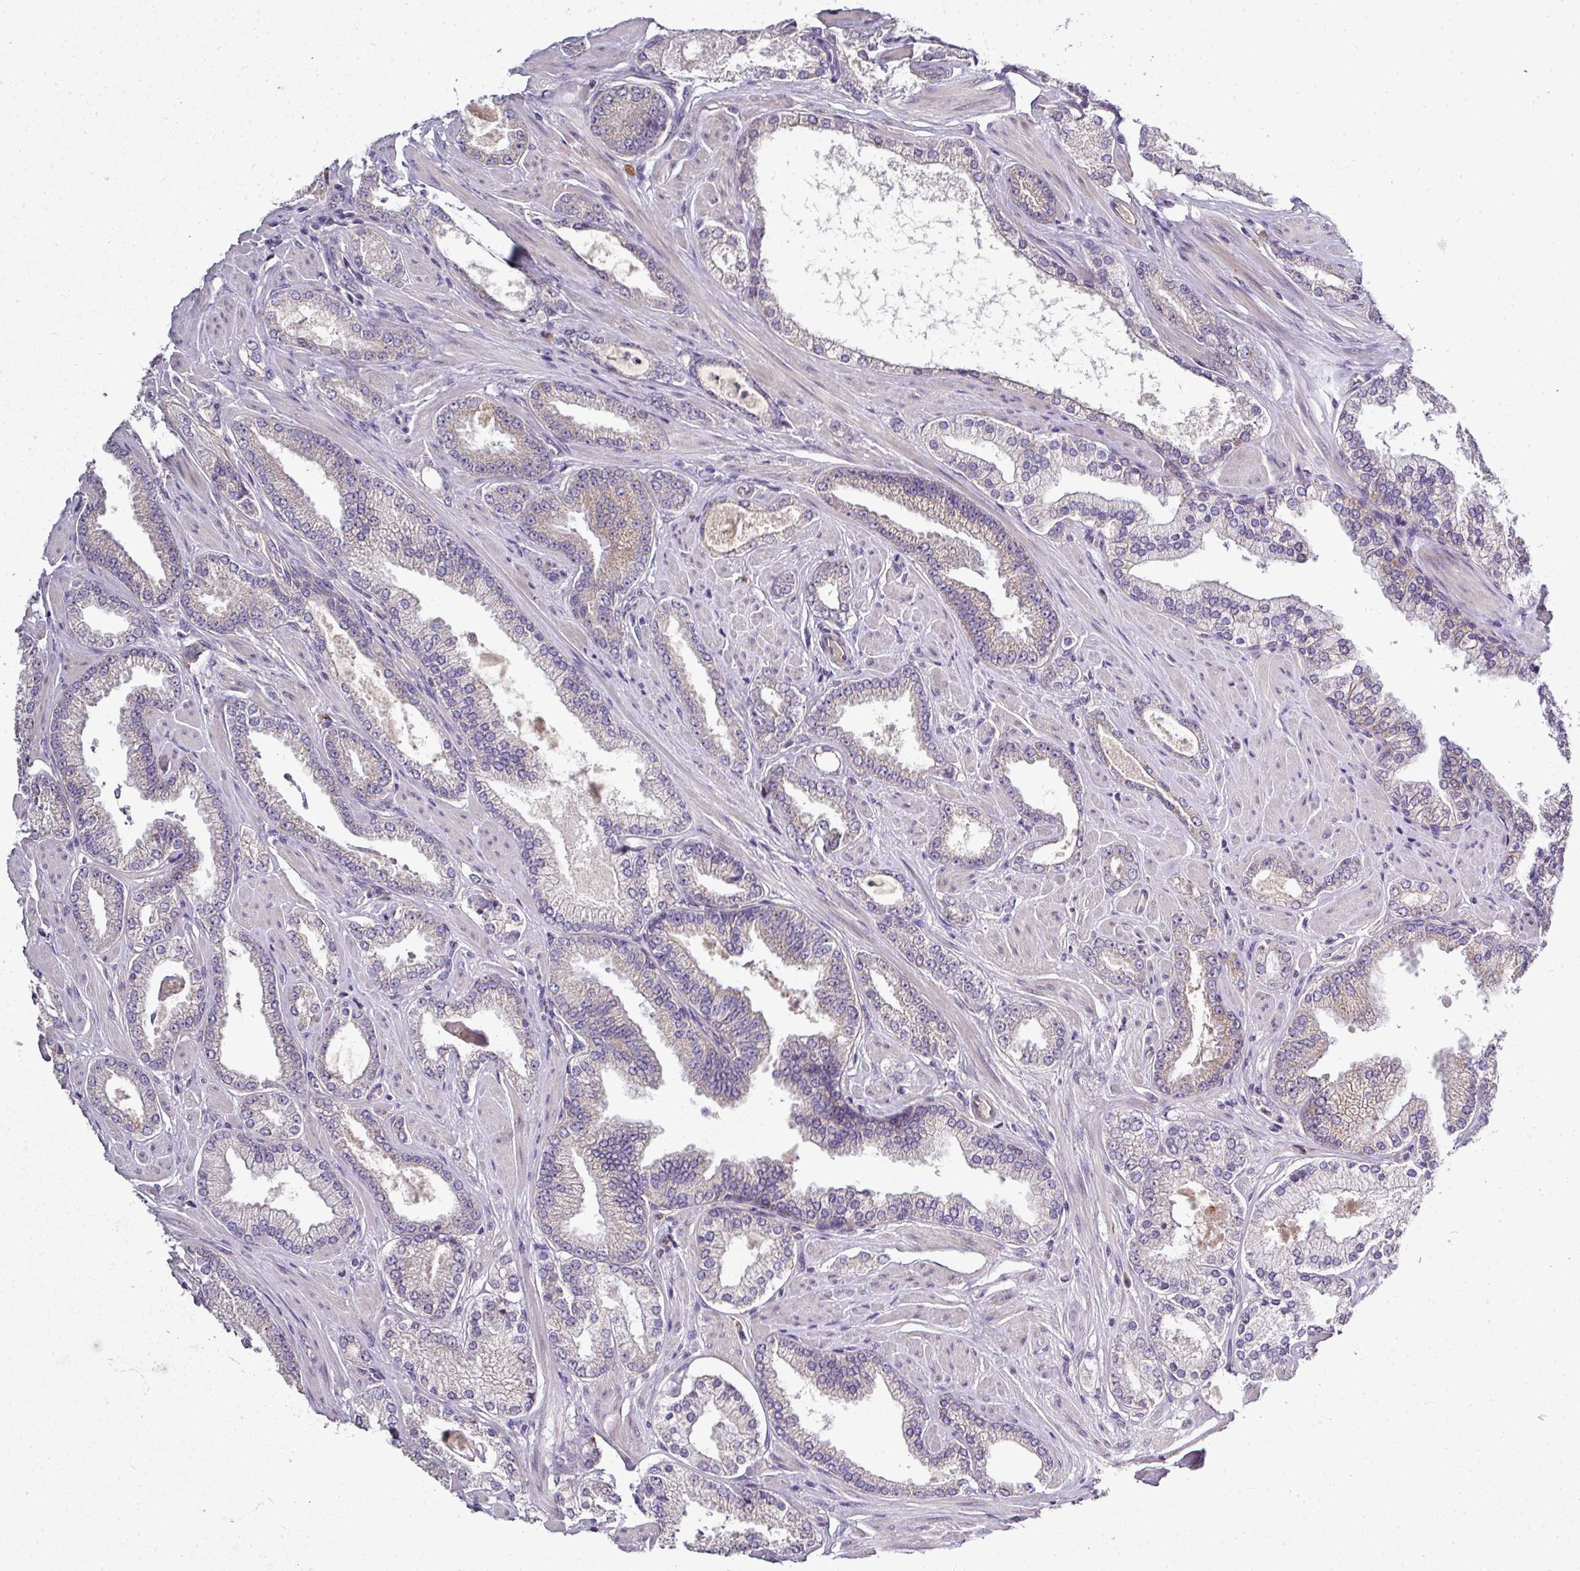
{"staining": {"intensity": "weak", "quantity": "<25%", "location": "cytoplasmic/membranous"}, "tissue": "prostate cancer", "cell_type": "Tumor cells", "image_type": "cancer", "snomed": [{"axis": "morphology", "description": "Adenocarcinoma, Low grade"}, {"axis": "topography", "description": "Prostate"}], "caption": "High power microscopy image of an immunohistochemistry (IHC) image of prostate low-grade adenocarcinoma, revealing no significant expression in tumor cells.", "gene": "GAN", "patient": {"sex": "male", "age": 42}}